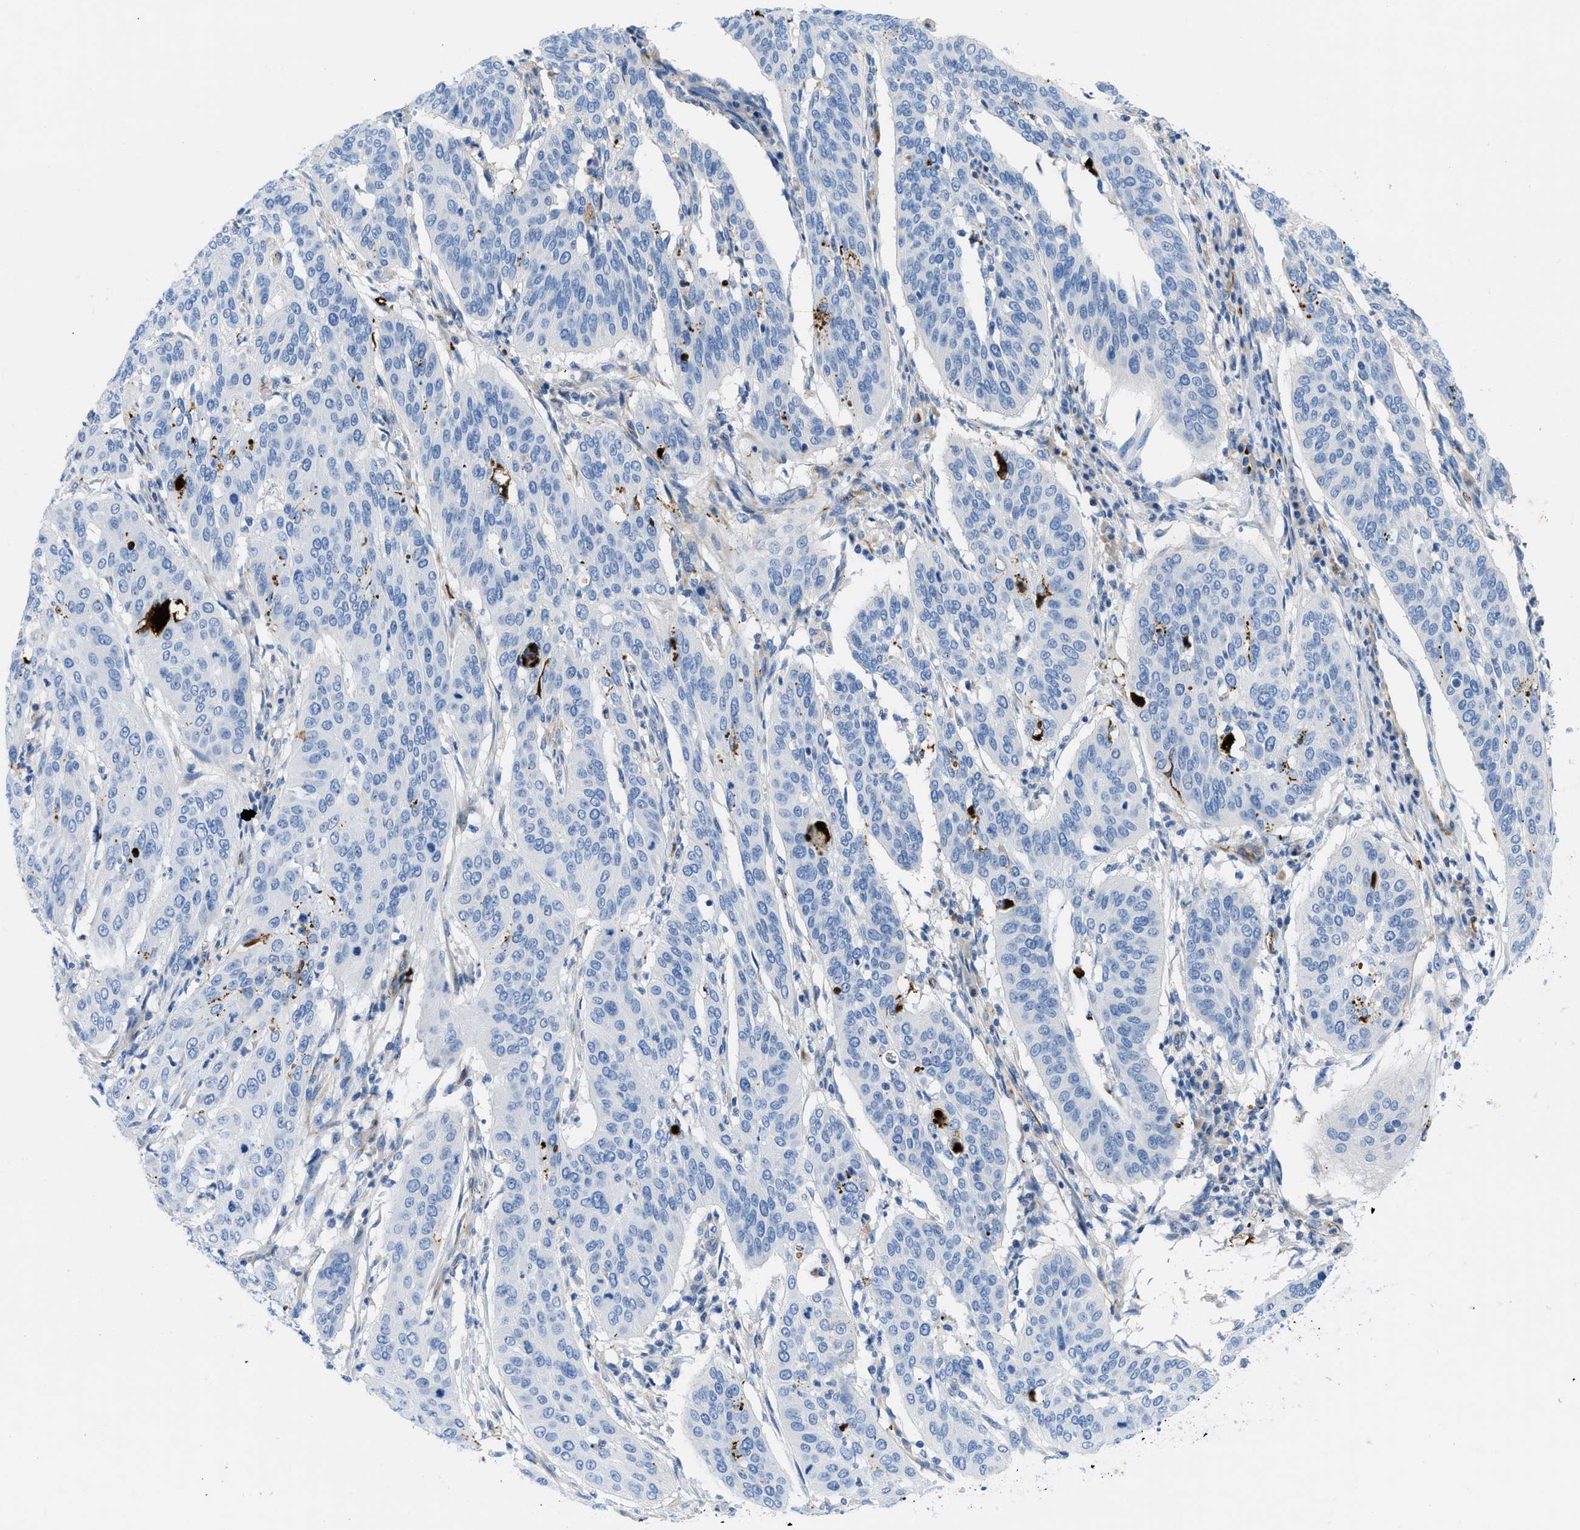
{"staining": {"intensity": "negative", "quantity": "none", "location": "none"}, "tissue": "cervical cancer", "cell_type": "Tumor cells", "image_type": "cancer", "snomed": [{"axis": "morphology", "description": "Normal tissue, NOS"}, {"axis": "morphology", "description": "Squamous cell carcinoma, NOS"}, {"axis": "topography", "description": "Cervix"}], "caption": "This micrograph is of cervical cancer stained with IHC to label a protein in brown with the nuclei are counter-stained blue. There is no expression in tumor cells.", "gene": "XCR1", "patient": {"sex": "female", "age": 39}}